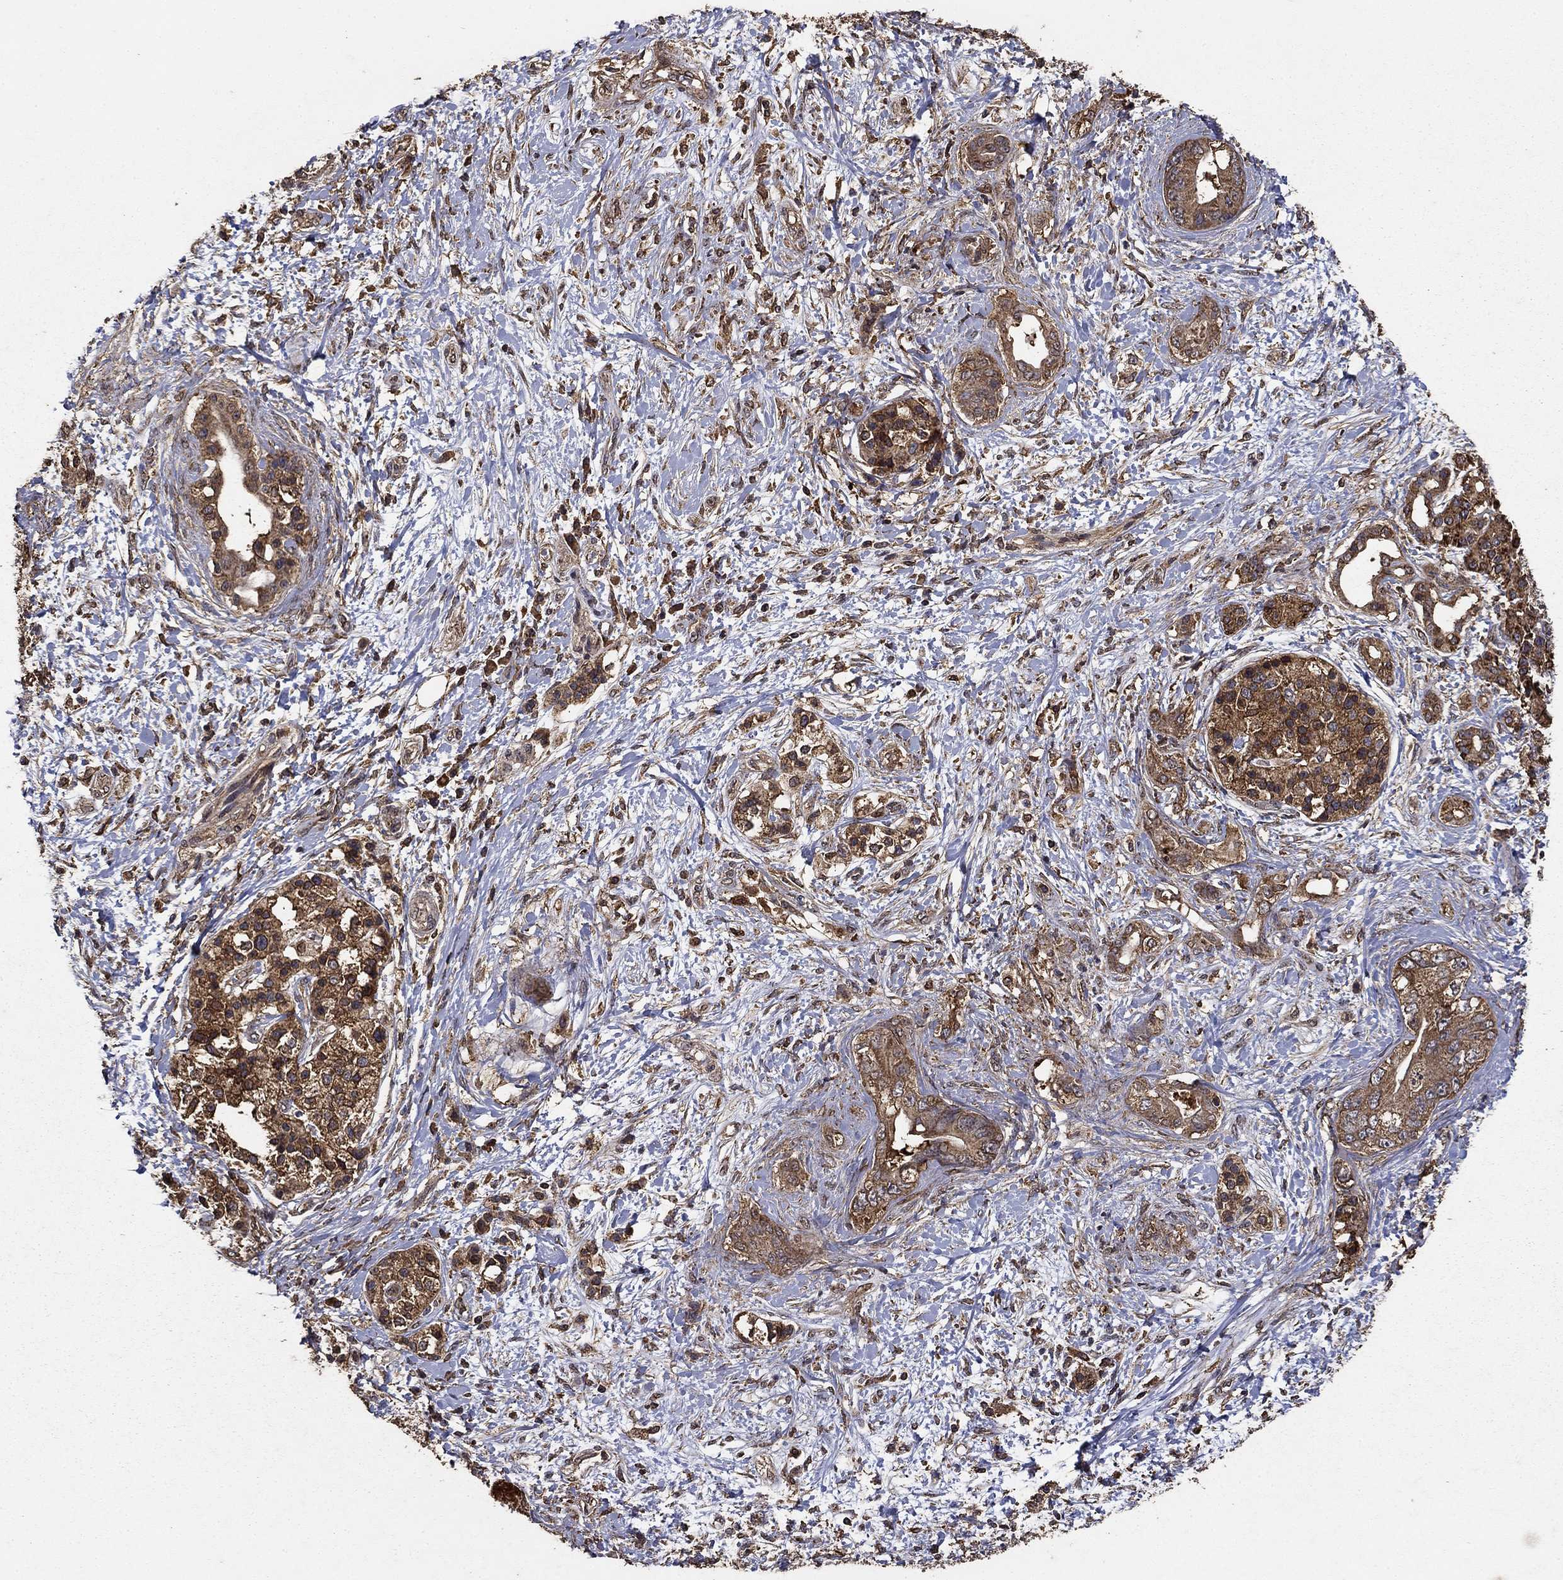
{"staining": {"intensity": "strong", "quantity": ">75%", "location": "cytoplasmic/membranous"}, "tissue": "pancreatic cancer", "cell_type": "Tumor cells", "image_type": "cancer", "snomed": [{"axis": "morphology", "description": "Adenocarcinoma, NOS"}, {"axis": "topography", "description": "Pancreas"}], "caption": "Strong cytoplasmic/membranous protein expression is identified in about >75% of tumor cells in pancreatic cancer.", "gene": "IFRD1", "patient": {"sex": "female", "age": 56}}